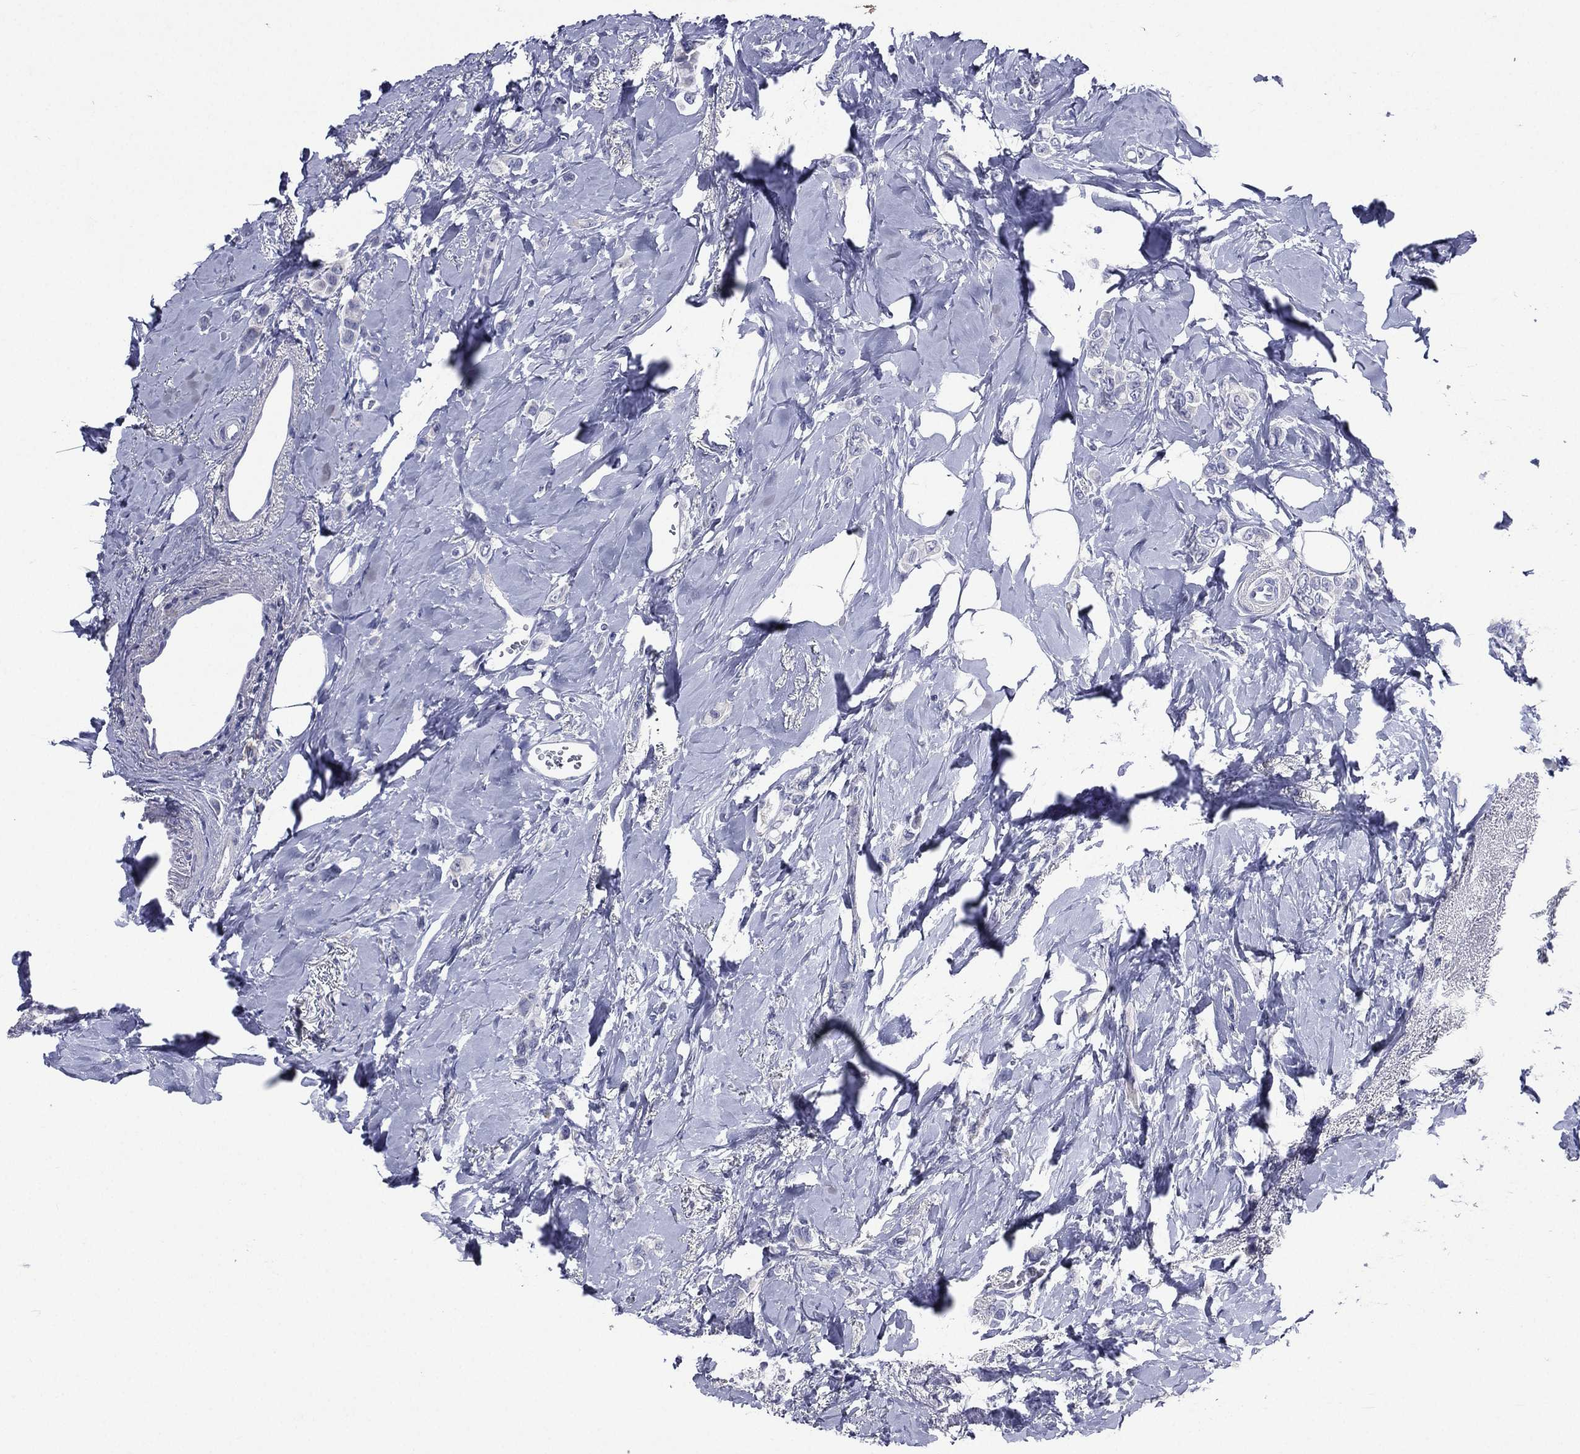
{"staining": {"intensity": "negative", "quantity": "none", "location": "none"}, "tissue": "breast cancer", "cell_type": "Tumor cells", "image_type": "cancer", "snomed": [{"axis": "morphology", "description": "Lobular carcinoma"}, {"axis": "topography", "description": "Breast"}], "caption": "High magnification brightfield microscopy of breast cancer stained with DAB (3,3'-diaminobenzidine) (brown) and counterstained with hematoxylin (blue): tumor cells show no significant positivity.", "gene": "TGM1", "patient": {"sex": "female", "age": 66}}